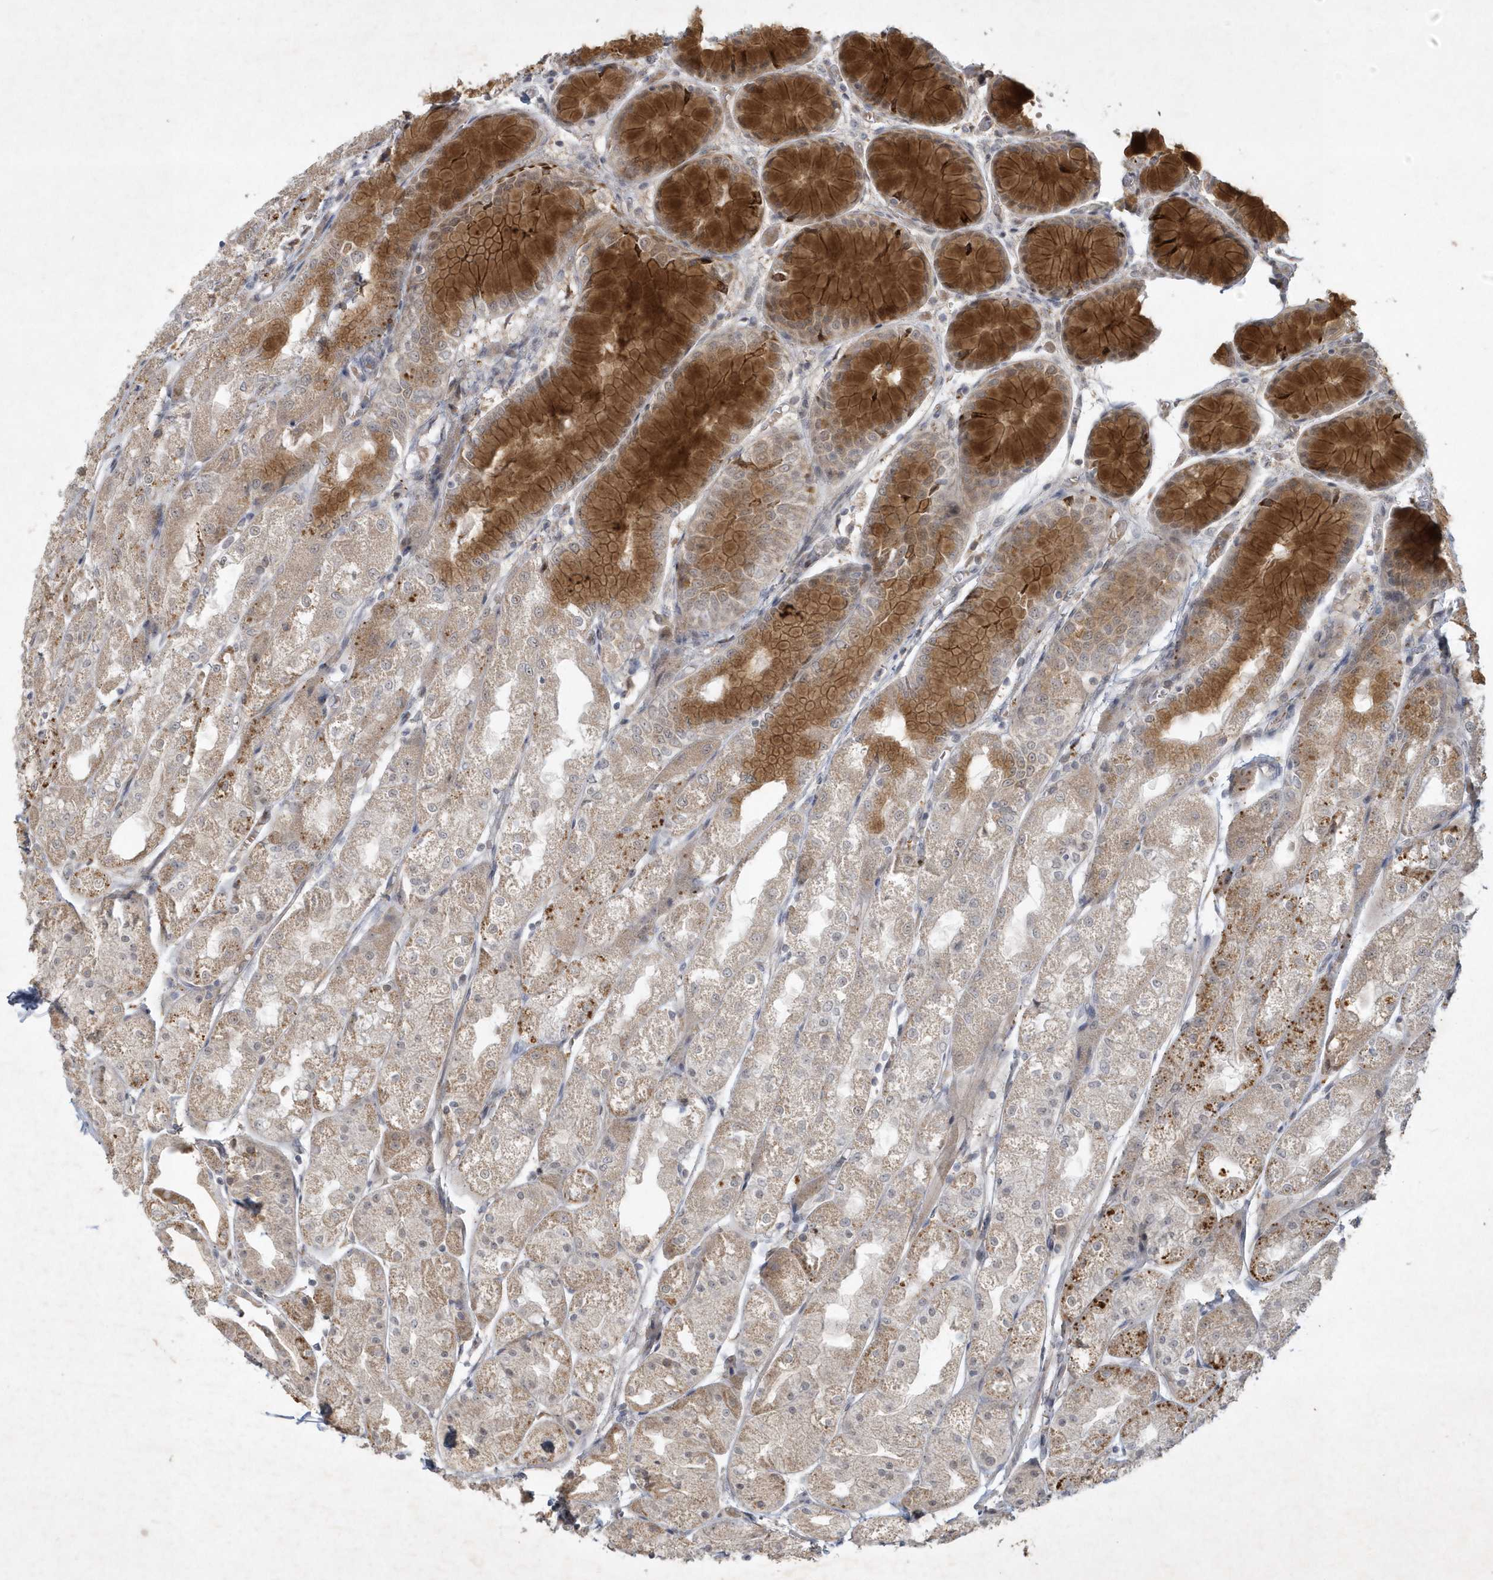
{"staining": {"intensity": "strong", "quantity": "25%-75%", "location": "cytoplasmic/membranous"}, "tissue": "stomach", "cell_type": "Glandular cells", "image_type": "normal", "snomed": [{"axis": "morphology", "description": "Normal tissue, NOS"}, {"axis": "topography", "description": "Stomach, upper"}], "caption": "Immunohistochemistry photomicrograph of unremarkable human stomach stained for a protein (brown), which reveals high levels of strong cytoplasmic/membranous positivity in about 25%-75% of glandular cells.", "gene": "THG1L", "patient": {"sex": "male", "age": 72}}